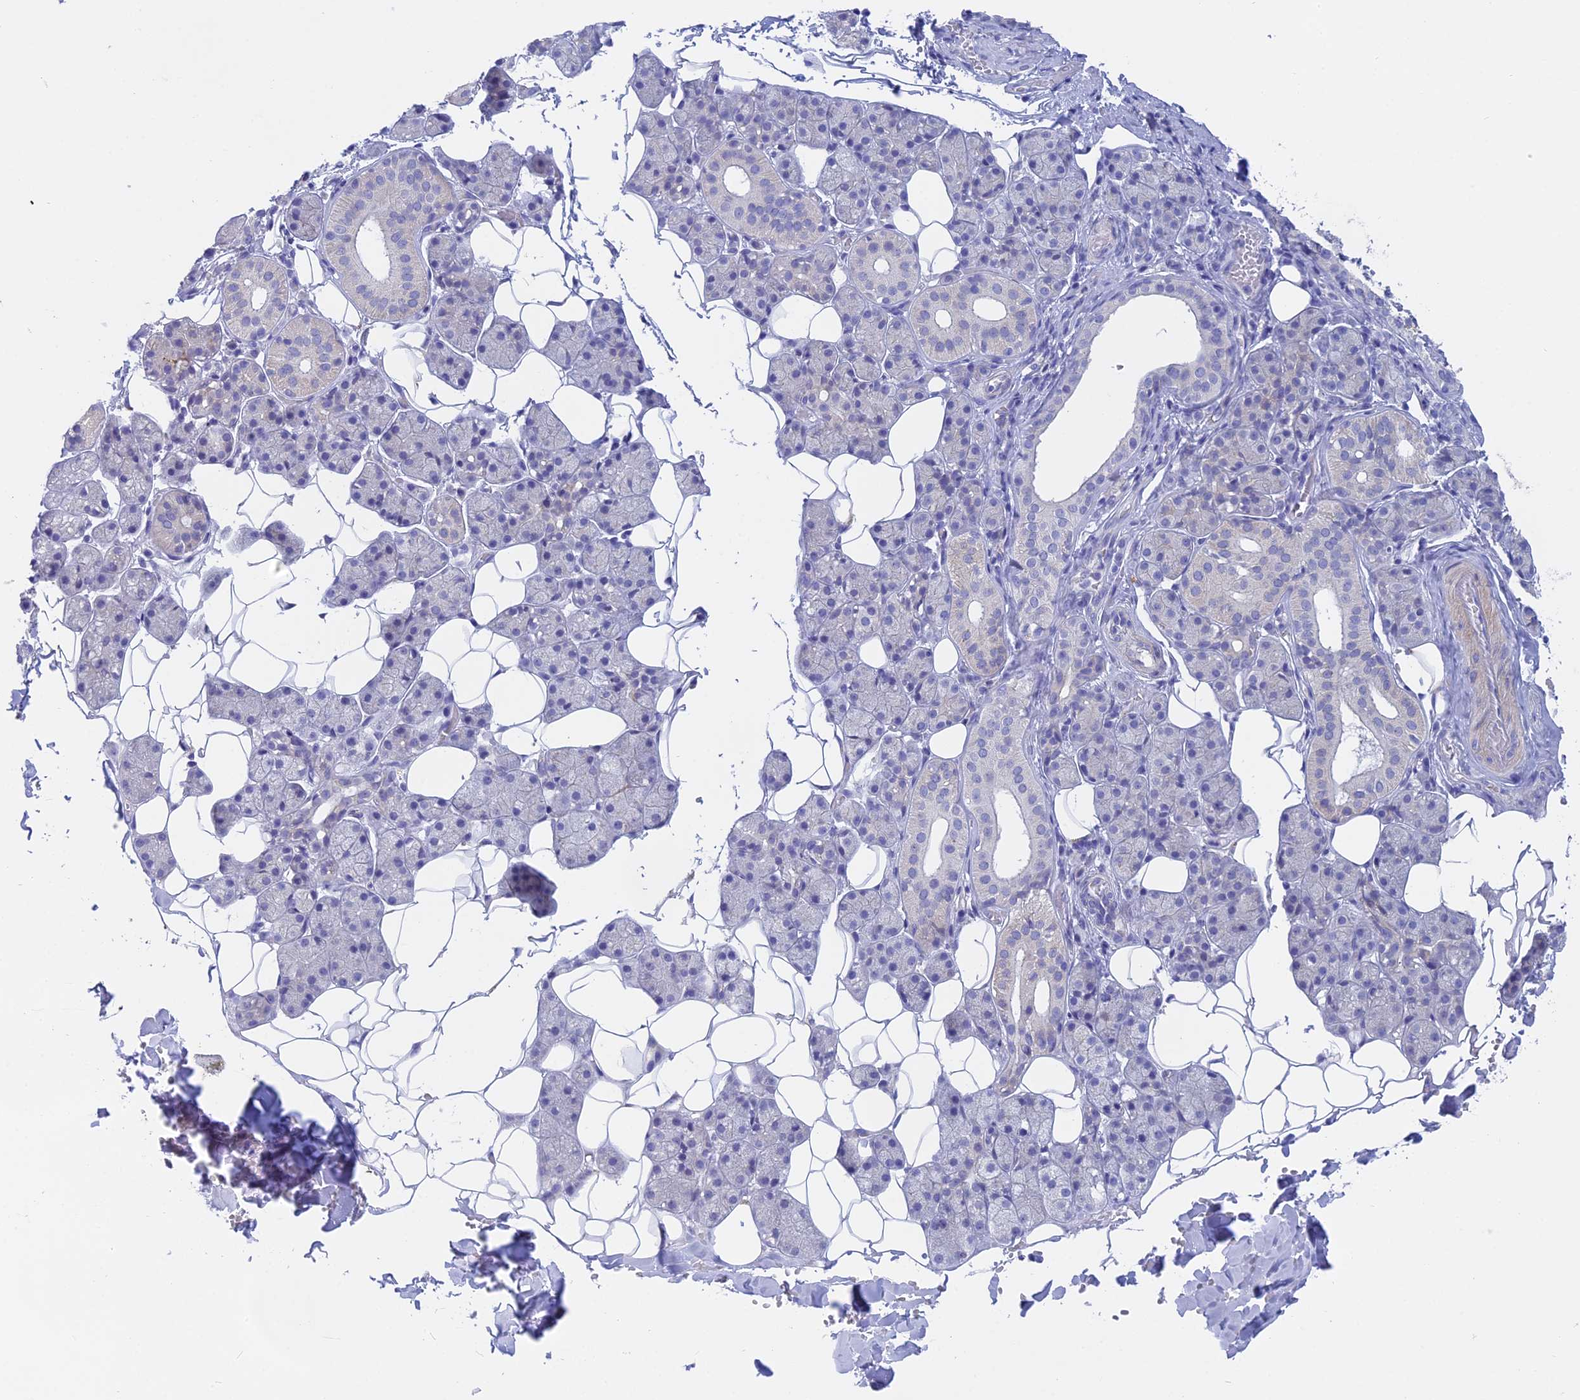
{"staining": {"intensity": "weak", "quantity": "<25%", "location": "cytoplasmic/membranous"}, "tissue": "salivary gland", "cell_type": "Glandular cells", "image_type": "normal", "snomed": [{"axis": "morphology", "description": "Normal tissue, NOS"}, {"axis": "topography", "description": "Salivary gland"}], "caption": "IHC micrograph of benign salivary gland stained for a protein (brown), which shows no staining in glandular cells. The staining is performed using DAB (3,3'-diaminobenzidine) brown chromogen with nuclei counter-stained in using hematoxylin.", "gene": "GLB1L", "patient": {"sex": "female", "age": 33}}